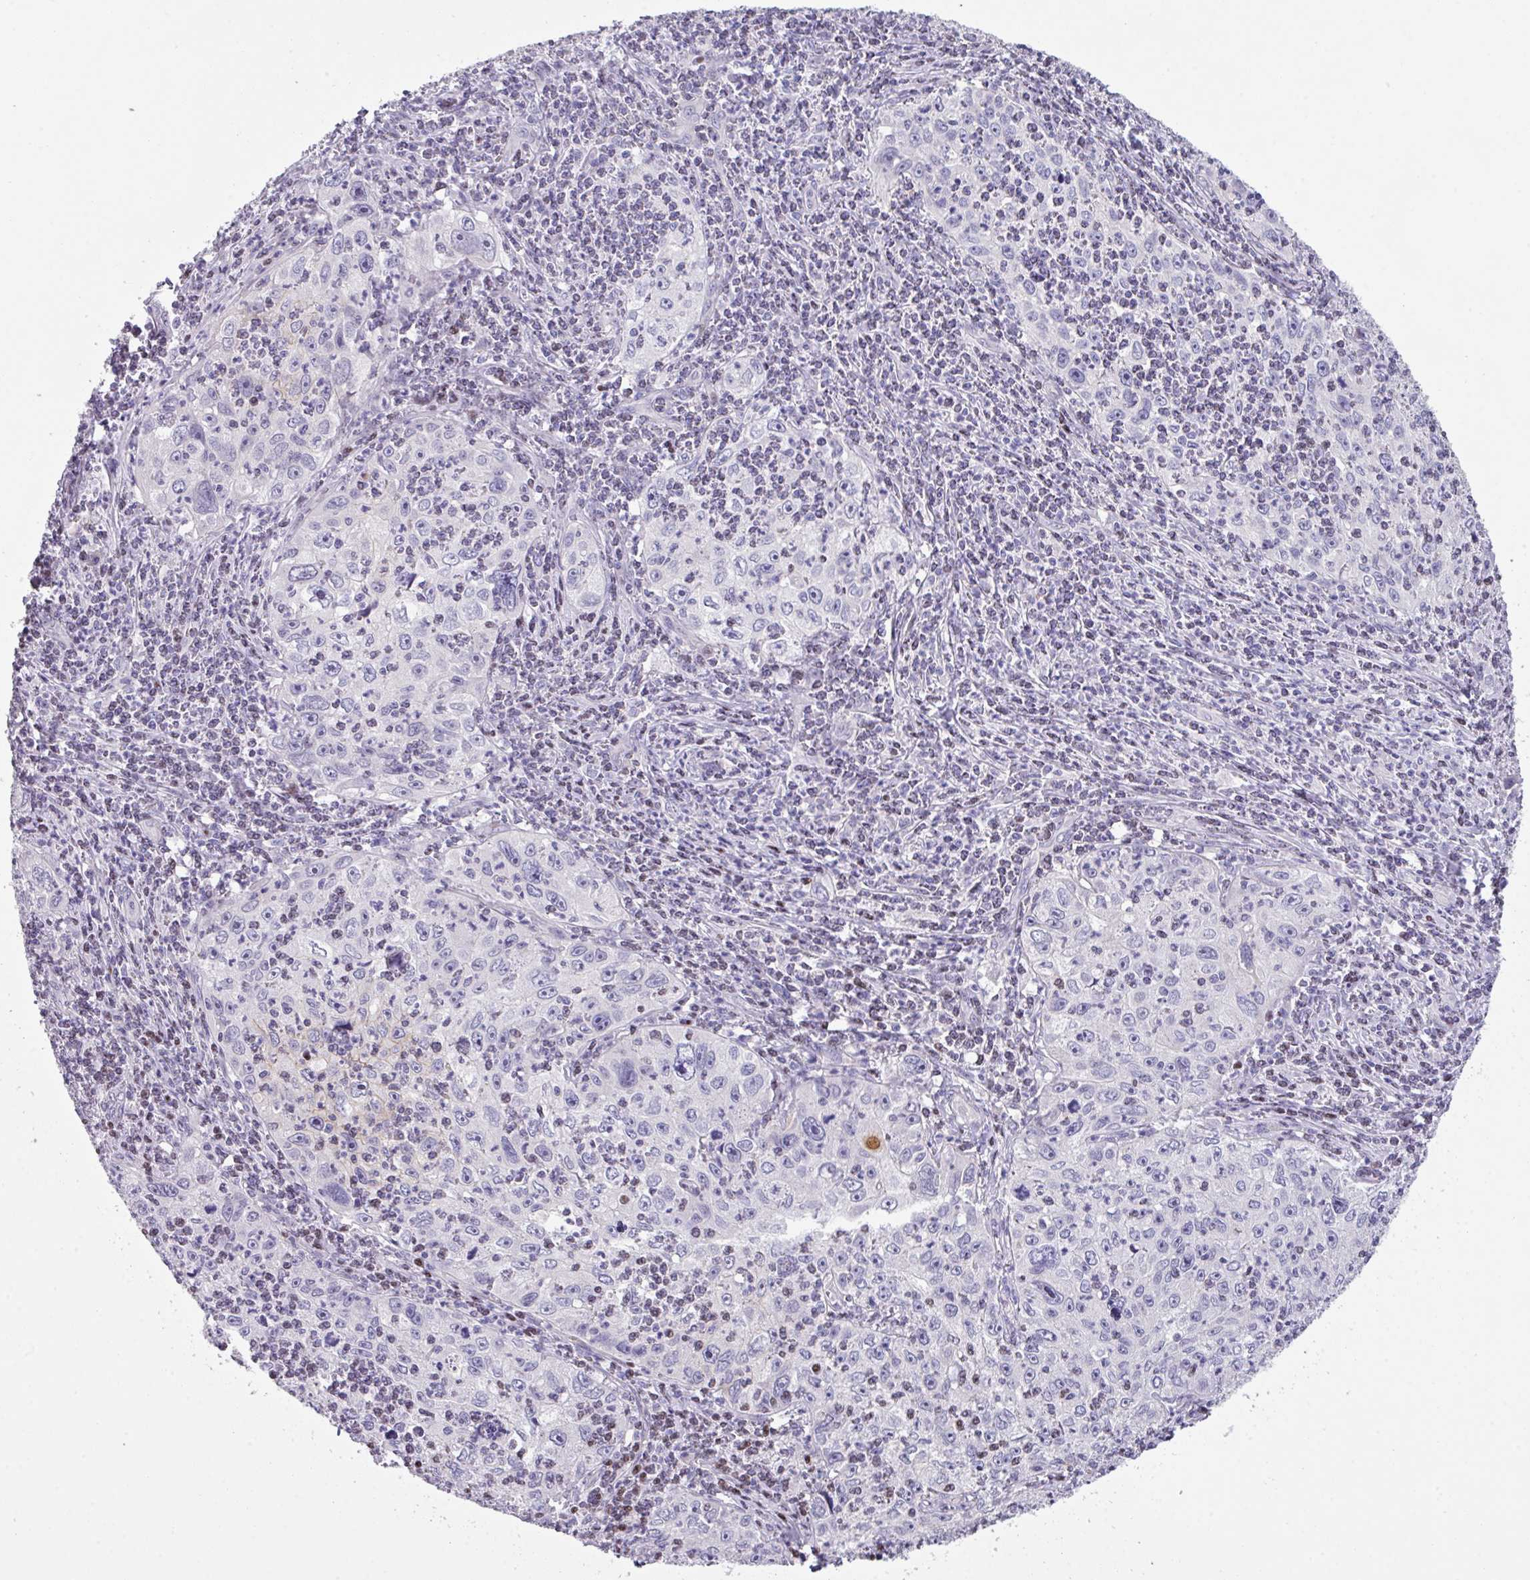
{"staining": {"intensity": "negative", "quantity": "none", "location": "none"}, "tissue": "cervical cancer", "cell_type": "Tumor cells", "image_type": "cancer", "snomed": [{"axis": "morphology", "description": "Squamous cell carcinoma, NOS"}, {"axis": "topography", "description": "Cervix"}], "caption": "A photomicrograph of cervical cancer stained for a protein displays no brown staining in tumor cells.", "gene": "ANKRD13B", "patient": {"sex": "female", "age": 30}}